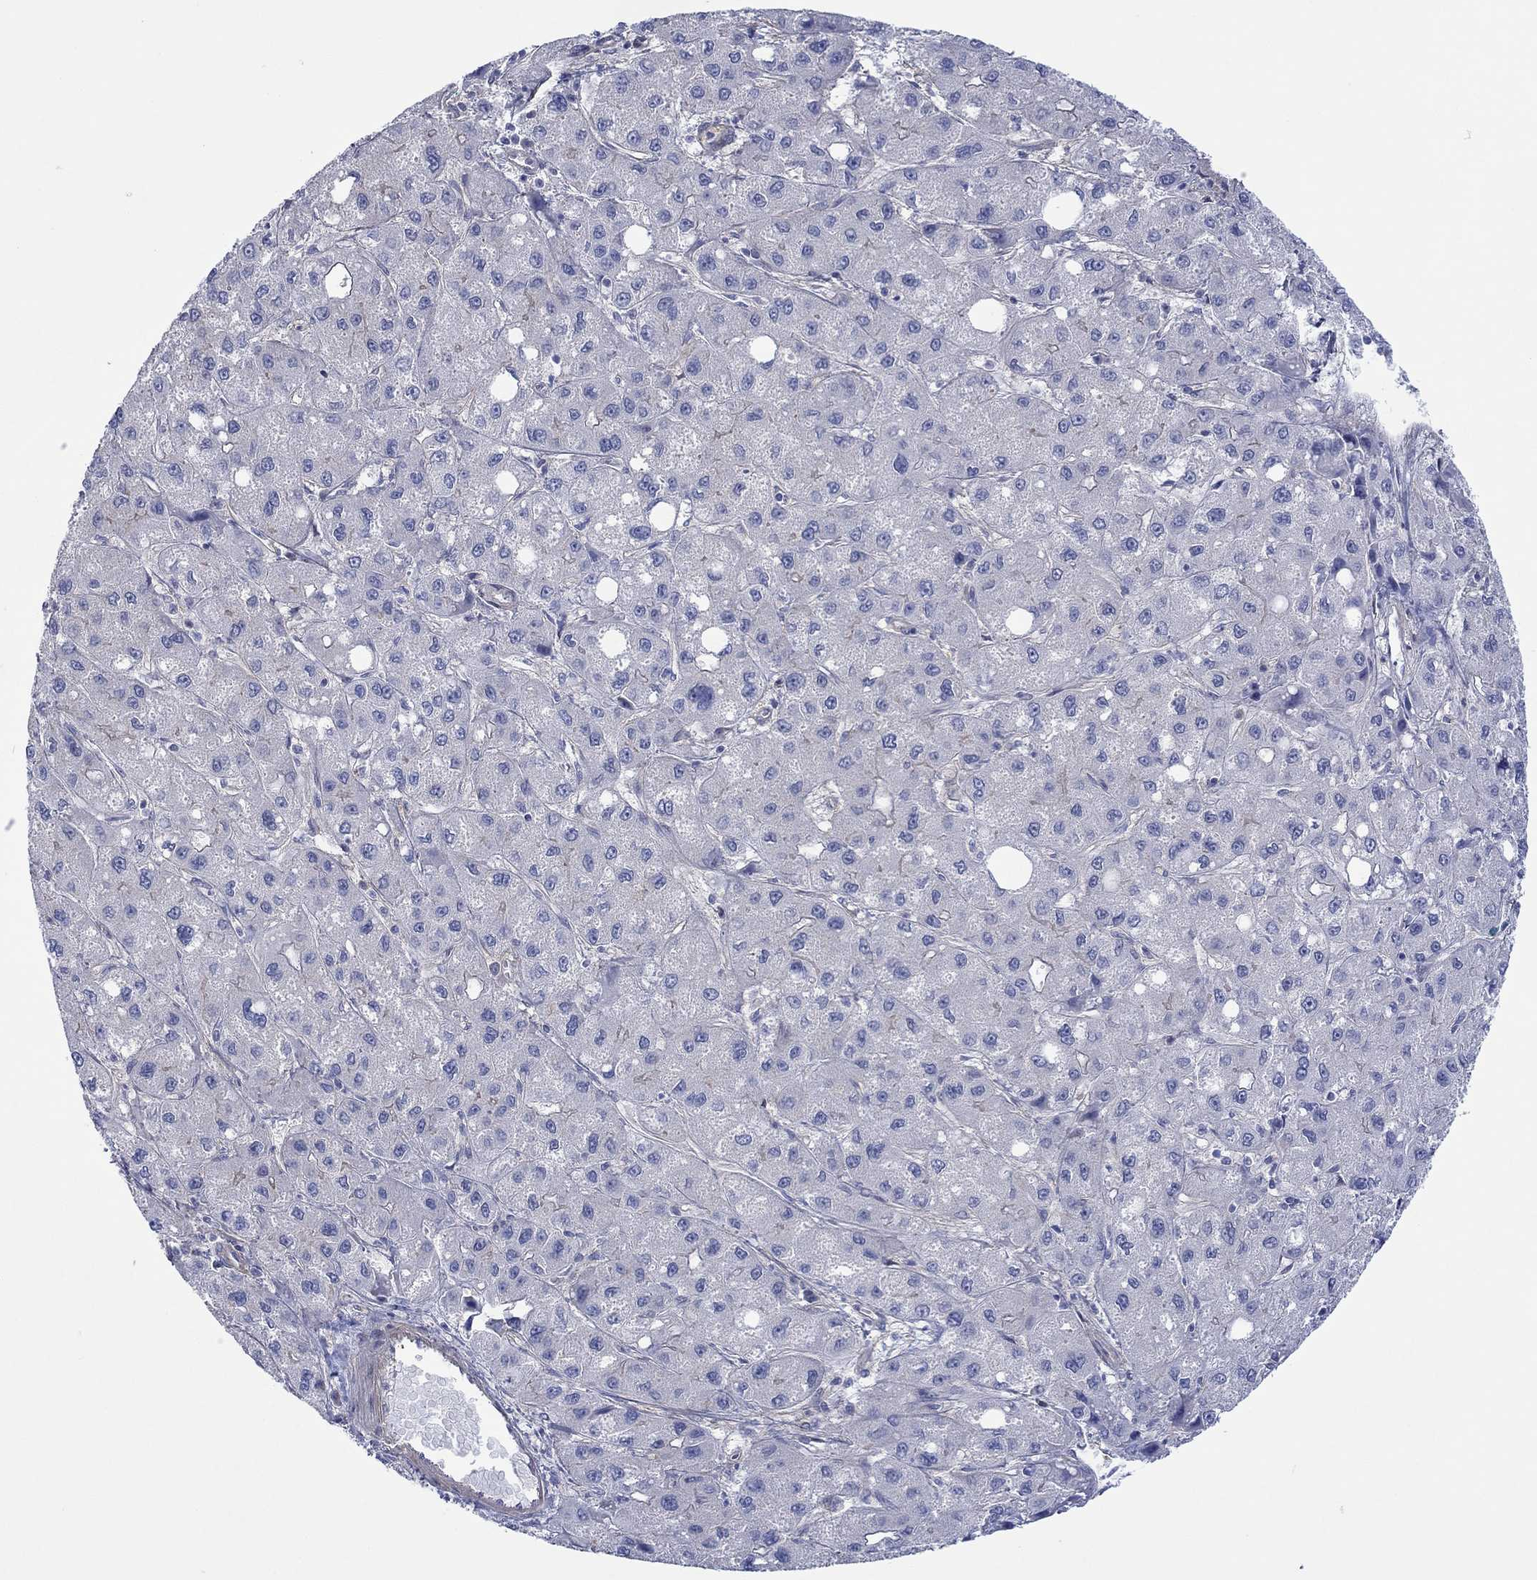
{"staining": {"intensity": "negative", "quantity": "none", "location": "none"}, "tissue": "liver cancer", "cell_type": "Tumor cells", "image_type": "cancer", "snomed": [{"axis": "morphology", "description": "Carcinoma, Hepatocellular, NOS"}, {"axis": "topography", "description": "Liver"}], "caption": "Tumor cells are negative for brown protein staining in liver hepatocellular carcinoma.", "gene": "TPRN", "patient": {"sex": "male", "age": 73}}